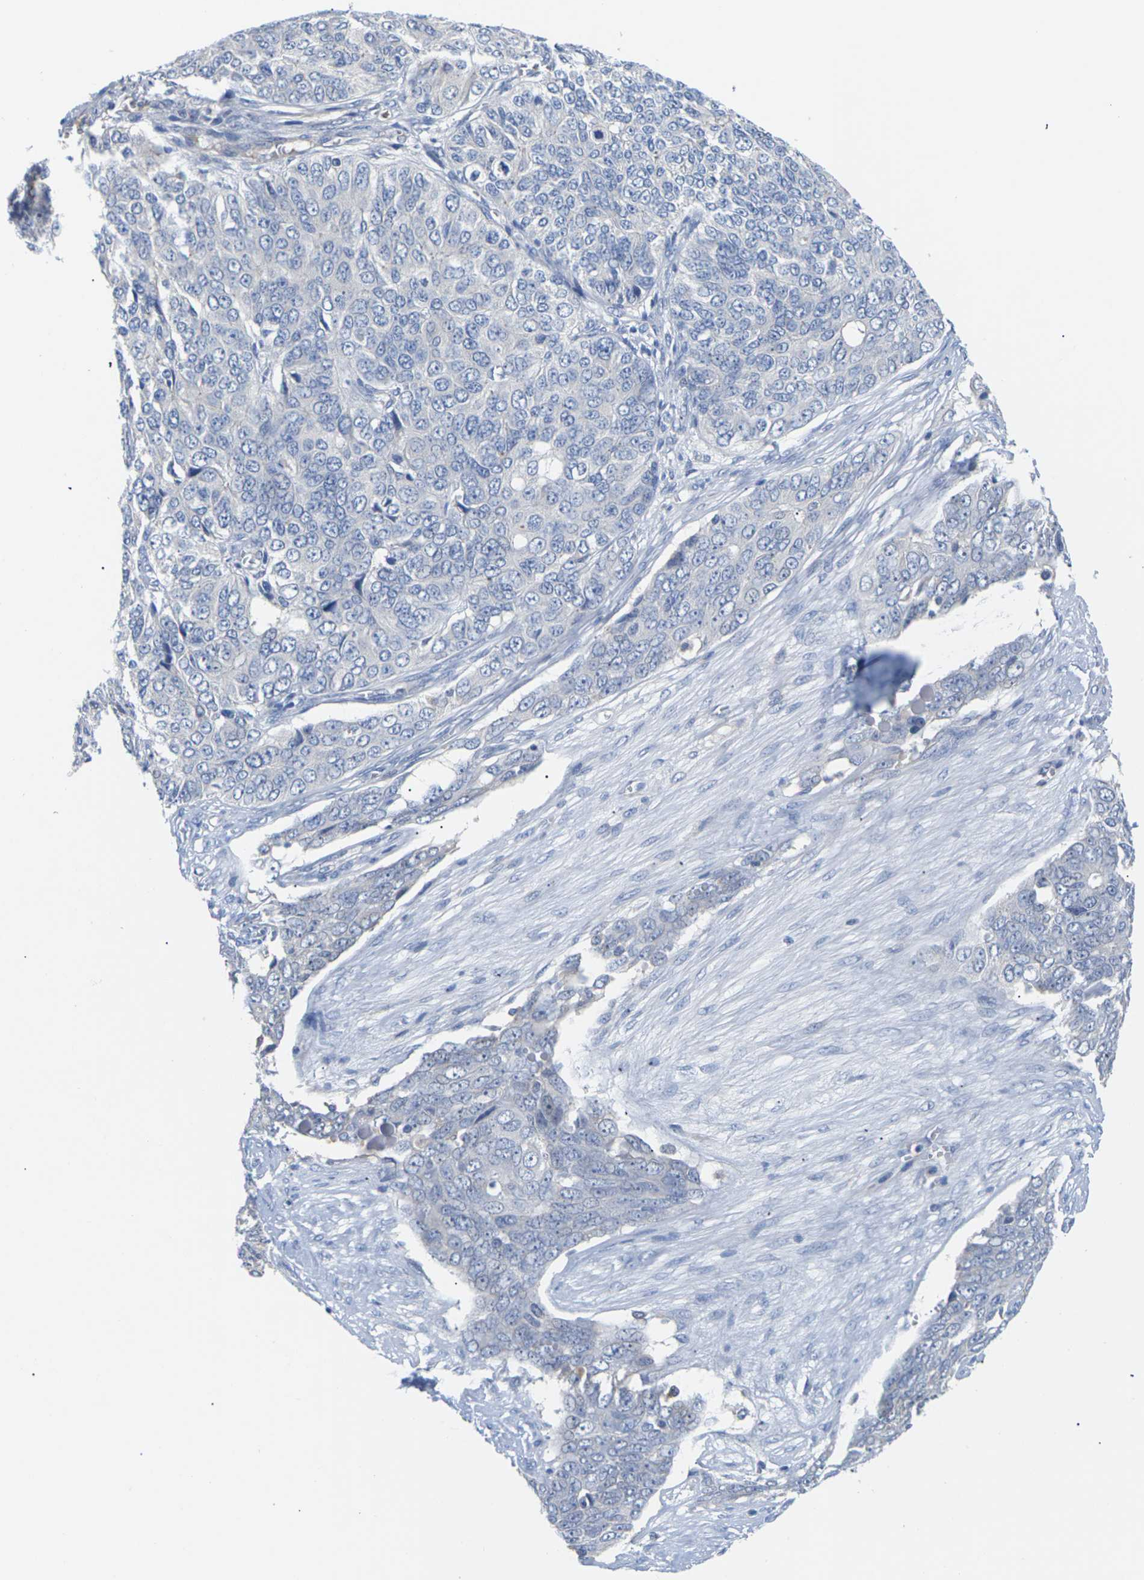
{"staining": {"intensity": "negative", "quantity": "none", "location": "none"}, "tissue": "ovarian cancer", "cell_type": "Tumor cells", "image_type": "cancer", "snomed": [{"axis": "morphology", "description": "Carcinoma, endometroid"}, {"axis": "topography", "description": "Ovary"}], "caption": "Tumor cells are negative for brown protein staining in ovarian endometroid carcinoma.", "gene": "TMCO4", "patient": {"sex": "female", "age": 51}}